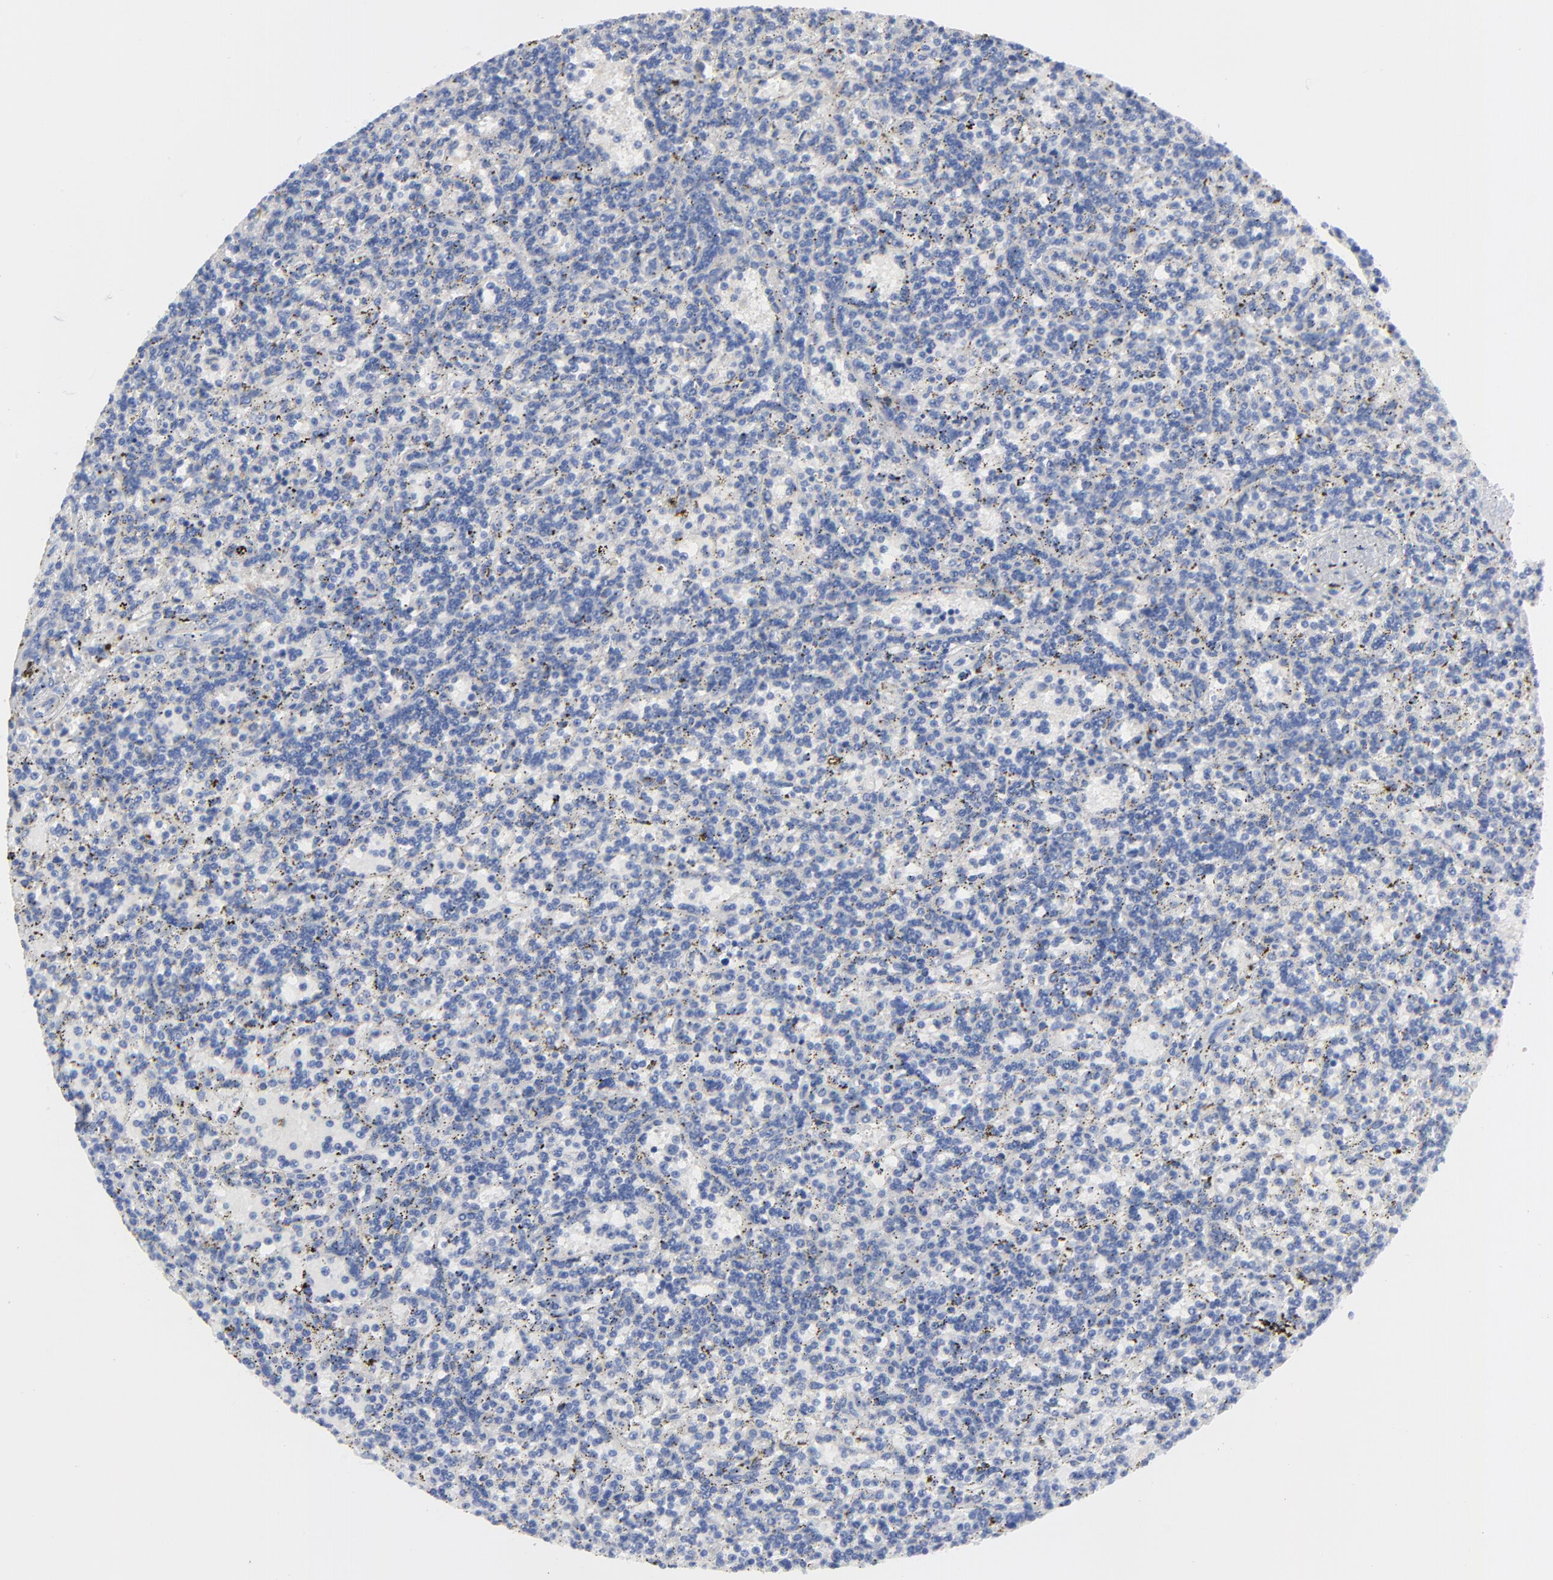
{"staining": {"intensity": "negative", "quantity": "none", "location": "none"}, "tissue": "lymphoma", "cell_type": "Tumor cells", "image_type": "cancer", "snomed": [{"axis": "morphology", "description": "Malignant lymphoma, non-Hodgkin's type, Low grade"}, {"axis": "topography", "description": "Spleen"}], "caption": "Tumor cells show no significant expression in malignant lymphoma, non-Hodgkin's type (low-grade).", "gene": "STAT2", "patient": {"sex": "male", "age": 73}}